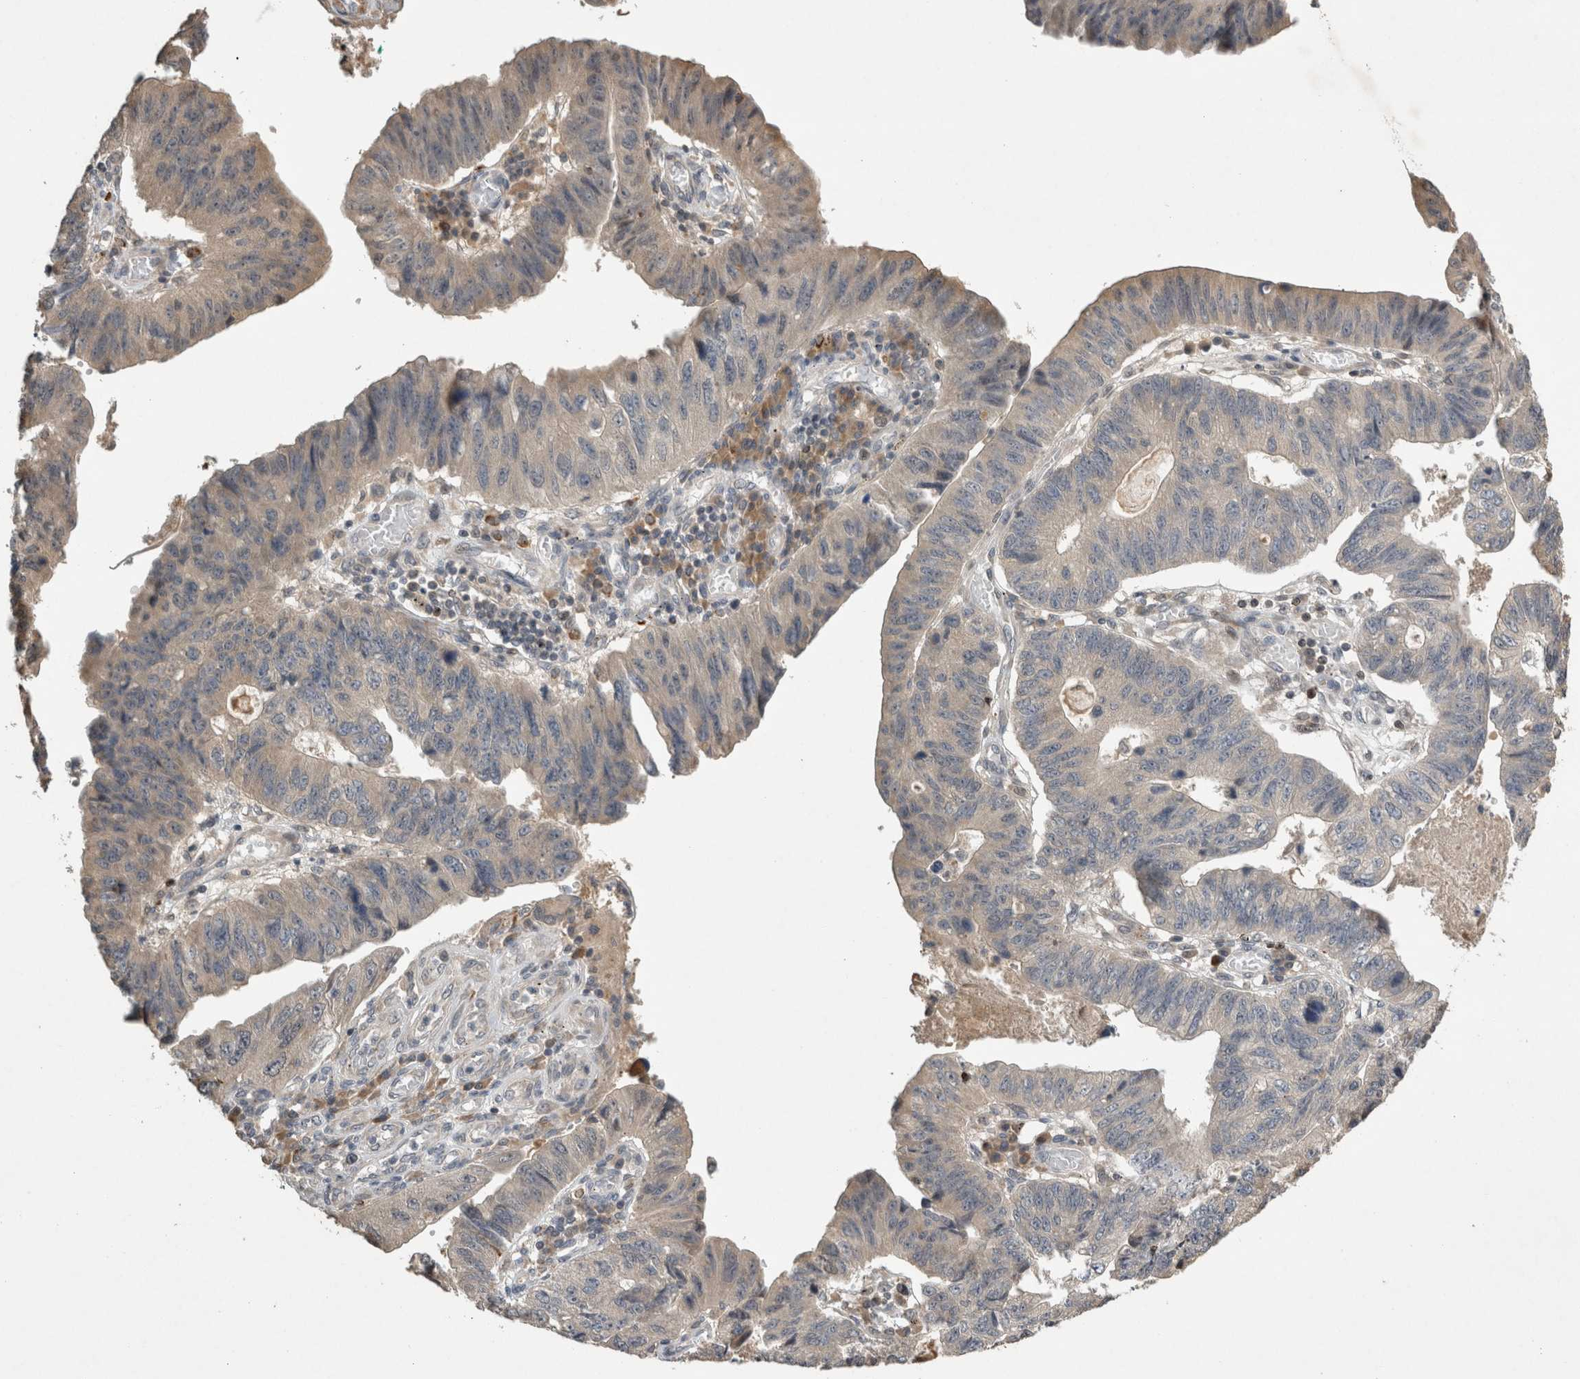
{"staining": {"intensity": "weak", "quantity": "<25%", "location": "cytoplasmic/membranous"}, "tissue": "stomach cancer", "cell_type": "Tumor cells", "image_type": "cancer", "snomed": [{"axis": "morphology", "description": "Adenocarcinoma, NOS"}, {"axis": "topography", "description": "Stomach"}], "caption": "Immunohistochemistry of human stomach adenocarcinoma displays no expression in tumor cells.", "gene": "SERAC1", "patient": {"sex": "male", "age": 59}}